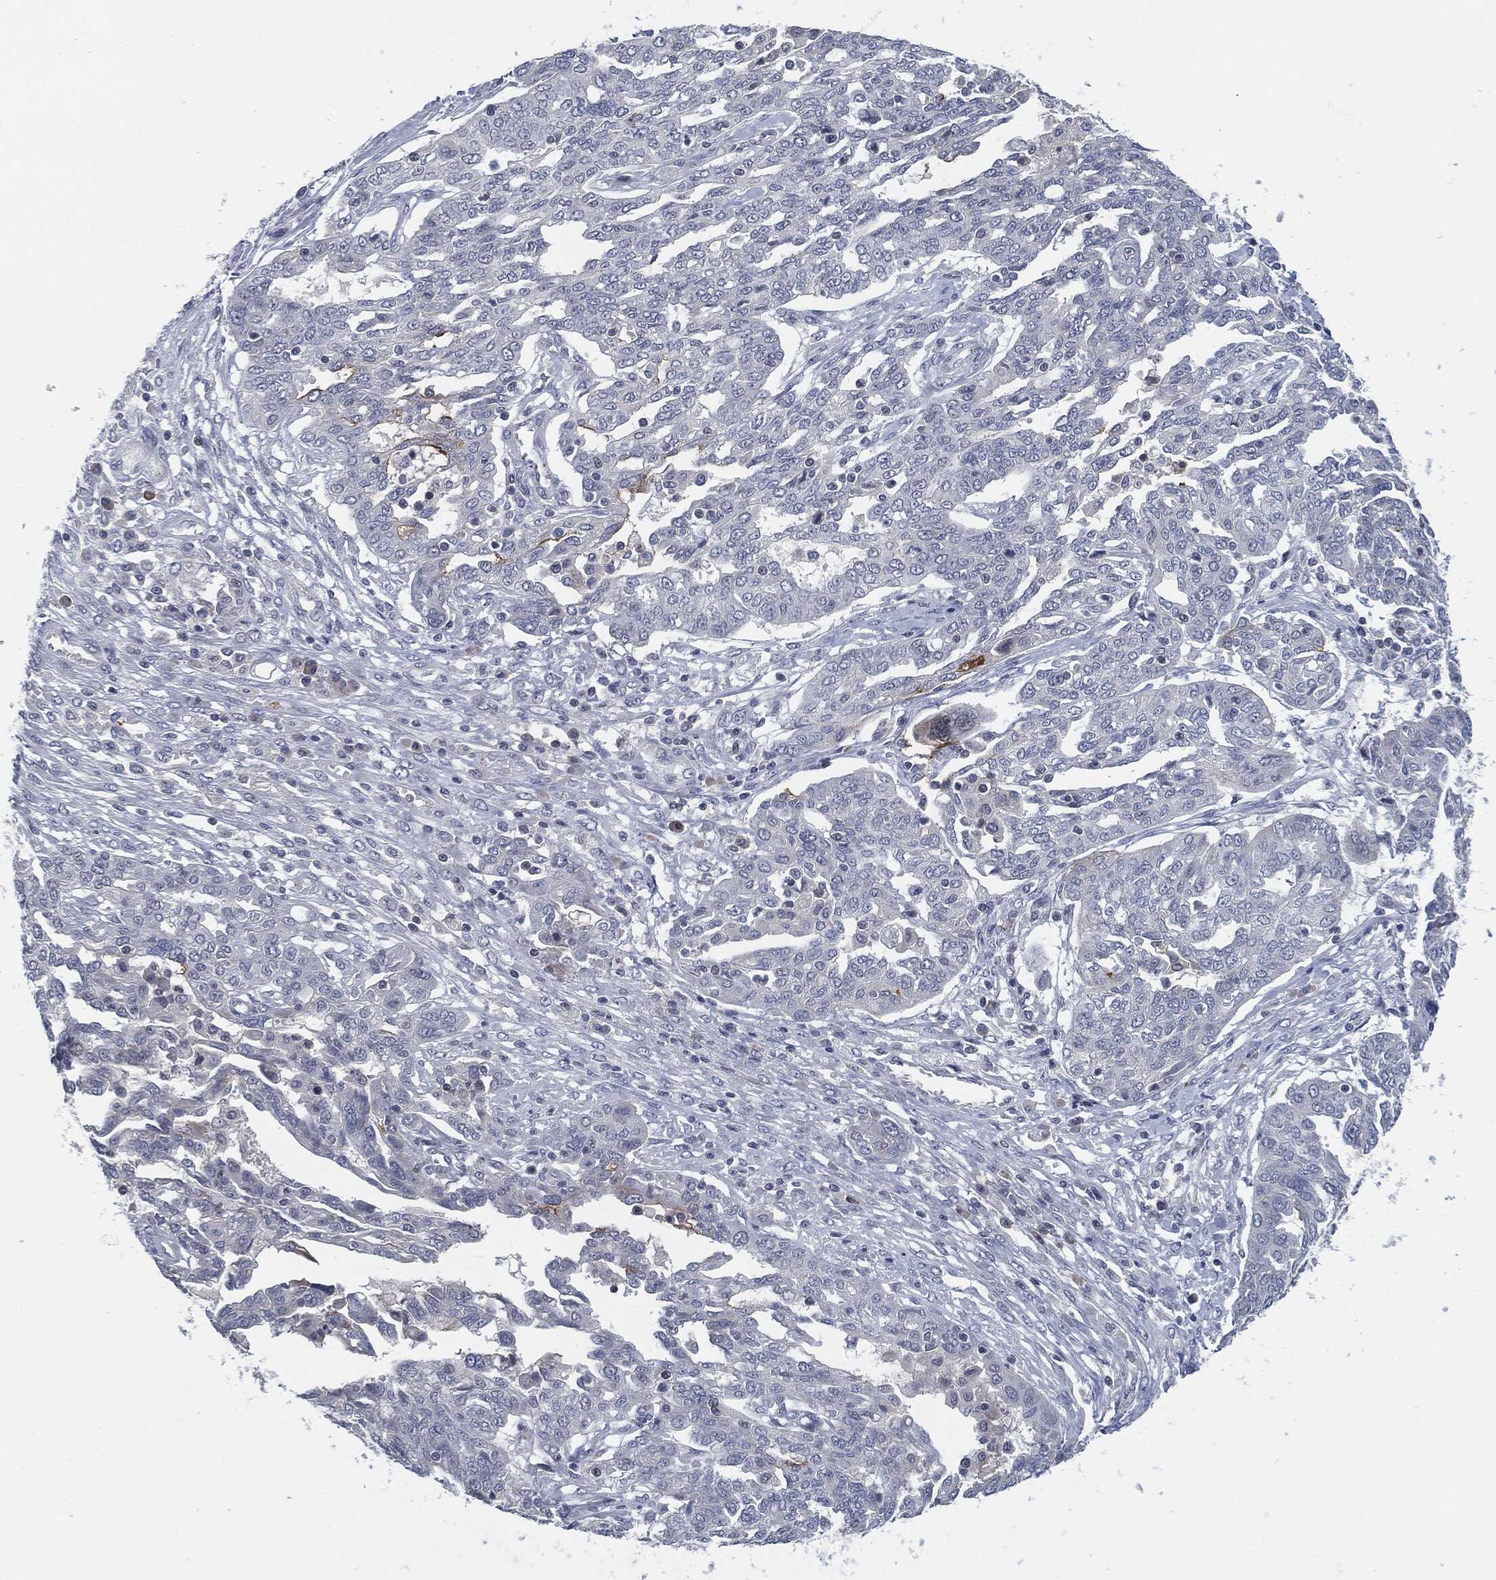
{"staining": {"intensity": "negative", "quantity": "none", "location": "none"}, "tissue": "ovarian cancer", "cell_type": "Tumor cells", "image_type": "cancer", "snomed": [{"axis": "morphology", "description": "Cystadenocarcinoma, serous, NOS"}, {"axis": "topography", "description": "Ovary"}], "caption": "Tumor cells show no significant protein positivity in ovarian serous cystadenocarcinoma.", "gene": "PROM1", "patient": {"sex": "female", "age": 67}}